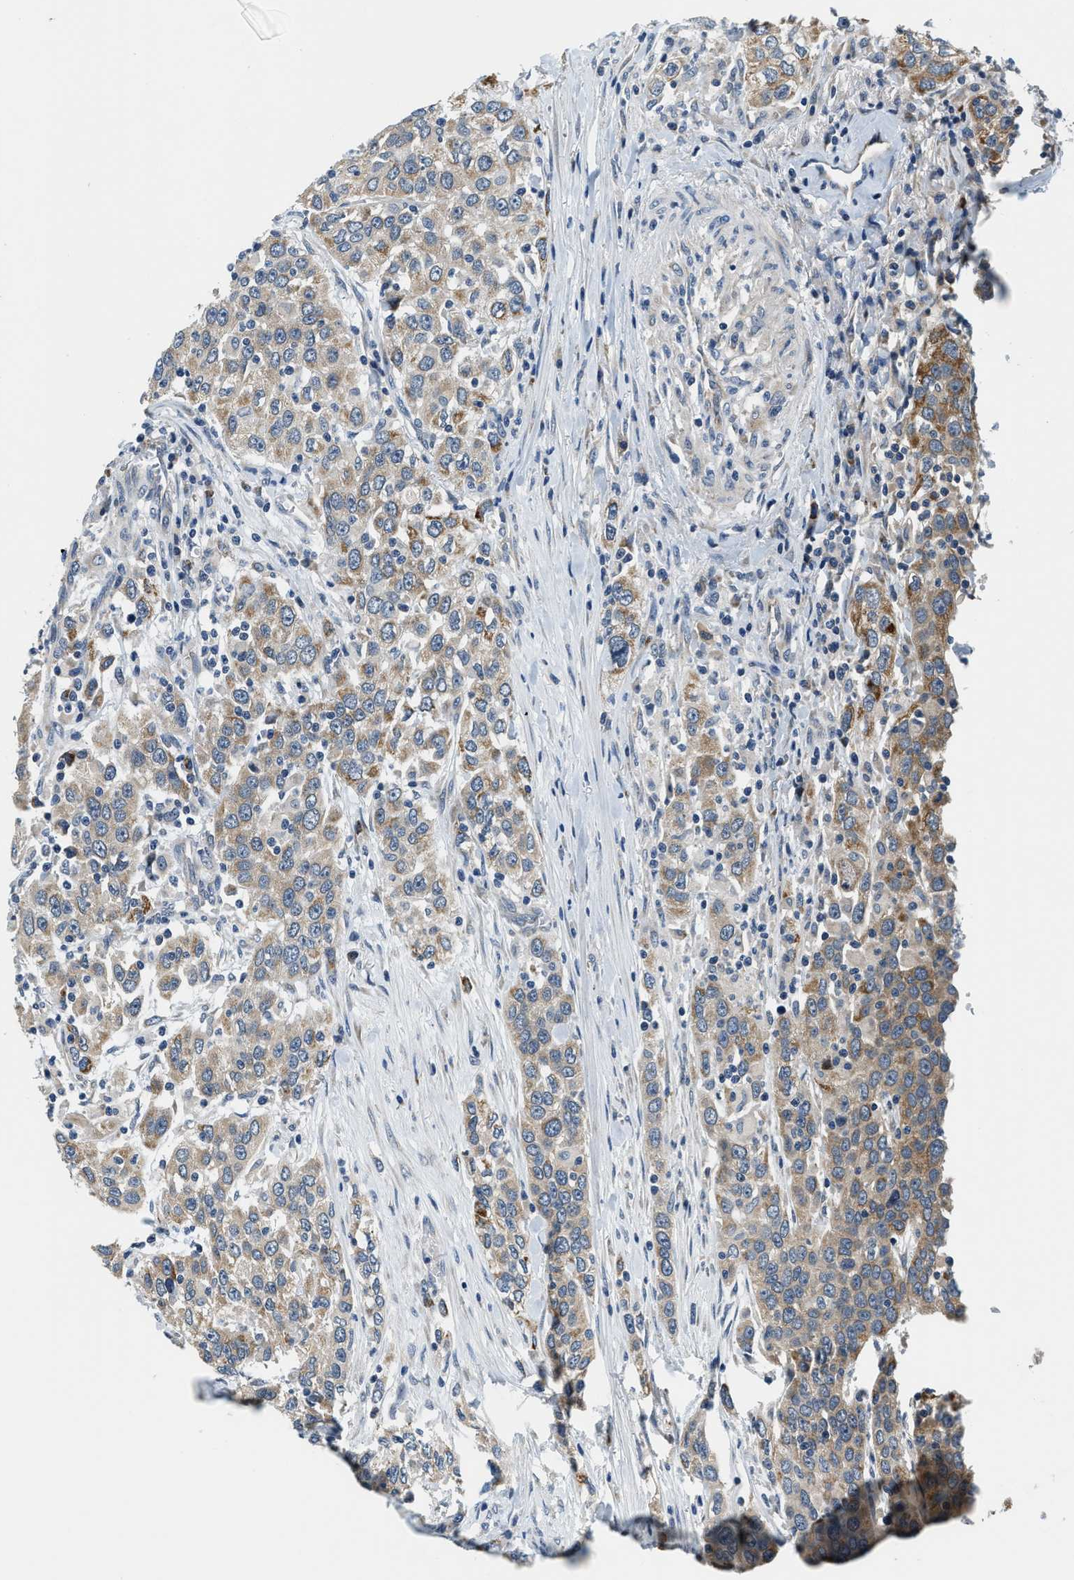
{"staining": {"intensity": "moderate", "quantity": ">75%", "location": "cytoplasmic/membranous"}, "tissue": "urothelial cancer", "cell_type": "Tumor cells", "image_type": "cancer", "snomed": [{"axis": "morphology", "description": "Urothelial carcinoma, High grade"}, {"axis": "topography", "description": "Urinary bladder"}], "caption": "This micrograph exhibits urothelial carcinoma (high-grade) stained with immunohistochemistry (IHC) to label a protein in brown. The cytoplasmic/membranous of tumor cells show moderate positivity for the protein. Nuclei are counter-stained blue.", "gene": "YAE1", "patient": {"sex": "female", "age": 80}}